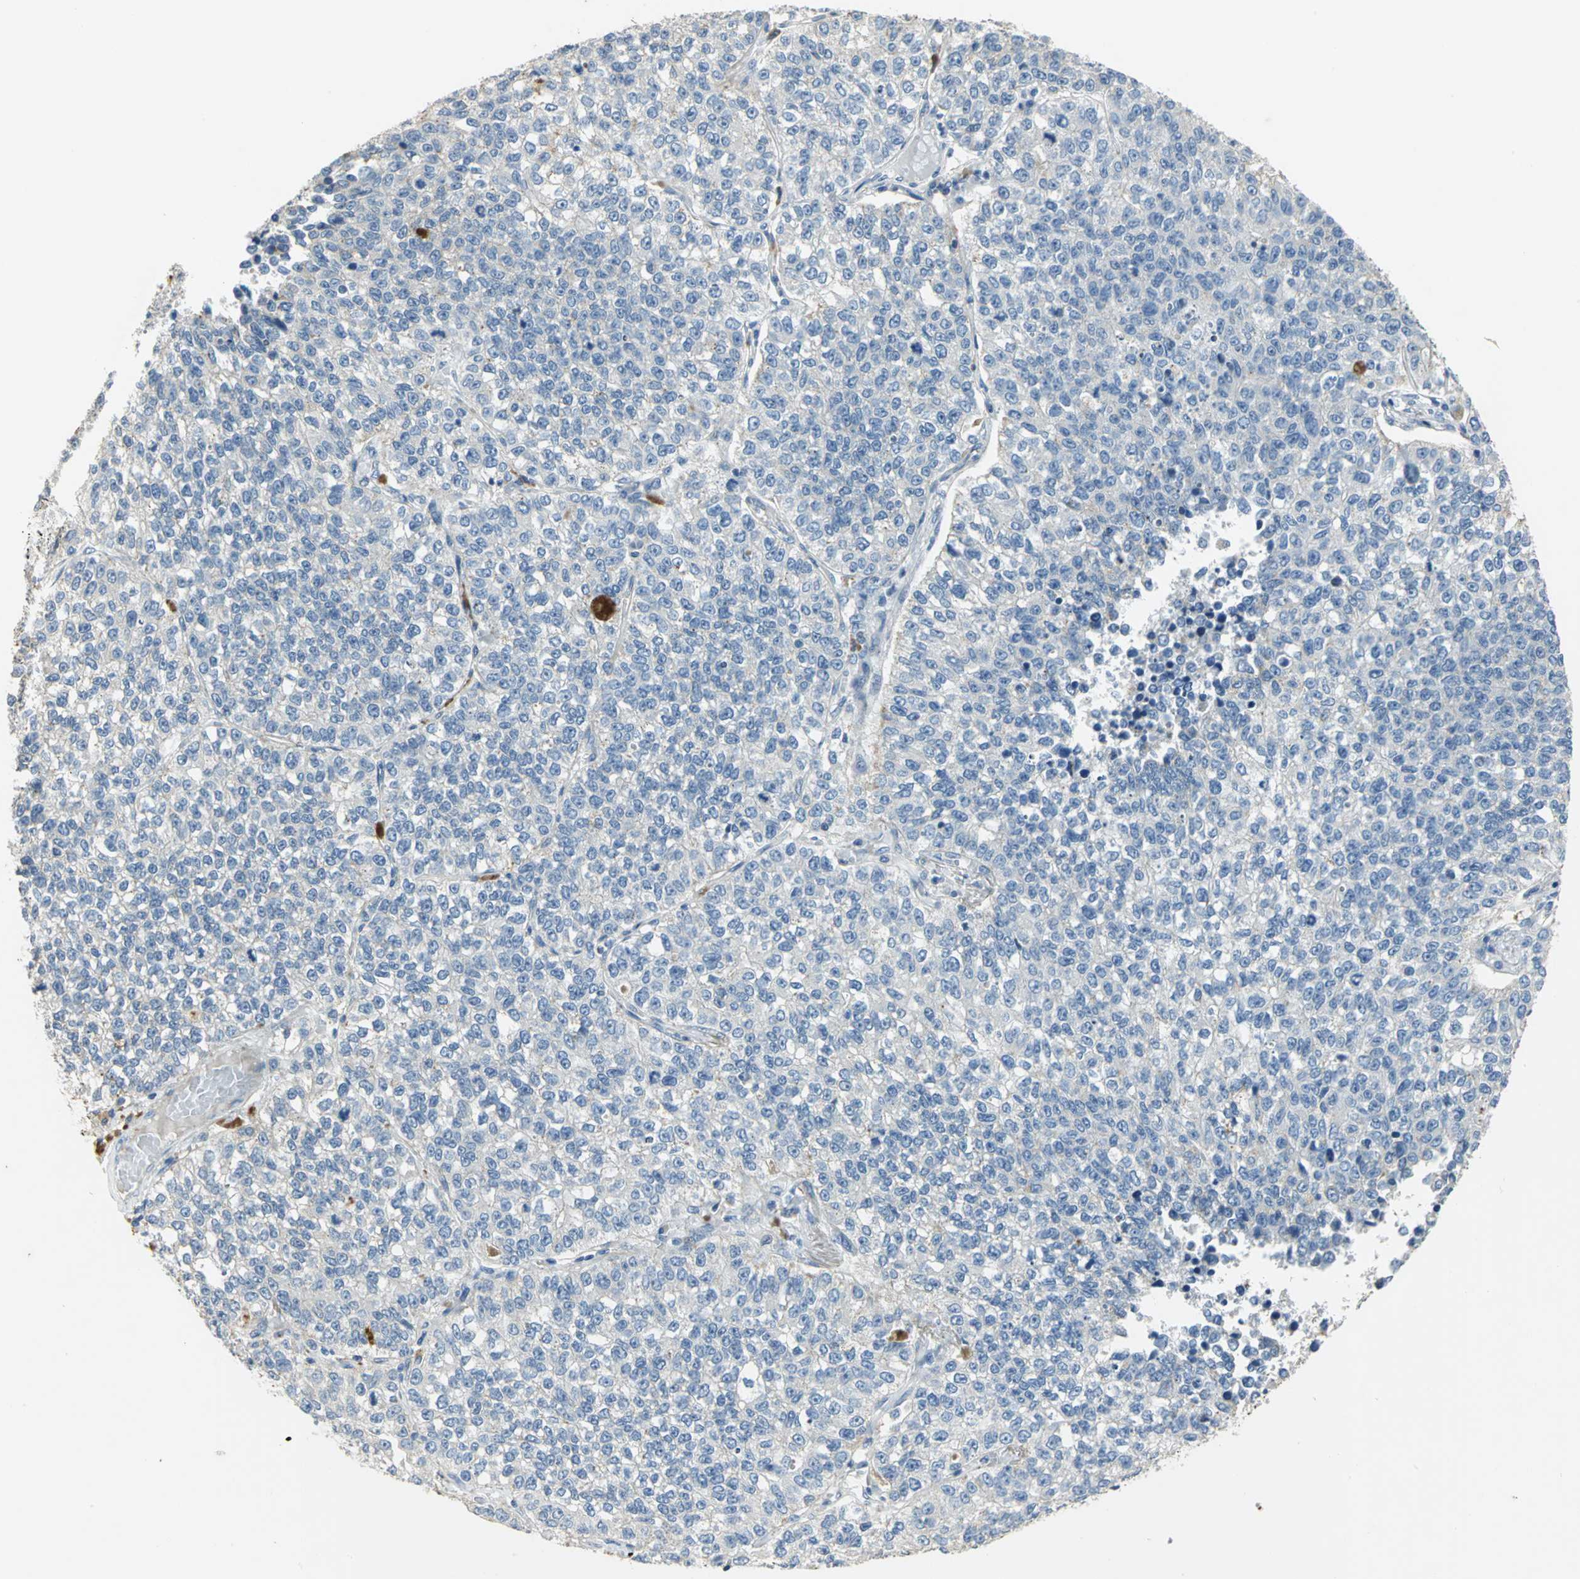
{"staining": {"intensity": "negative", "quantity": "none", "location": "none"}, "tissue": "lung cancer", "cell_type": "Tumor cells", "image_type": "cancer", "snomed": [{"axis": "morphology", "description": "Adenocarcinoma, NOS"}, {"axis": "topography", "description": "Lung"}], "caption": "DAB immunohistochemical staining of lung cancer (adenocarcinoma) exhibits no significant staining in tumor cells.", "gene": "IL17RB", "patient": {"sex": "male", "age": 49}}